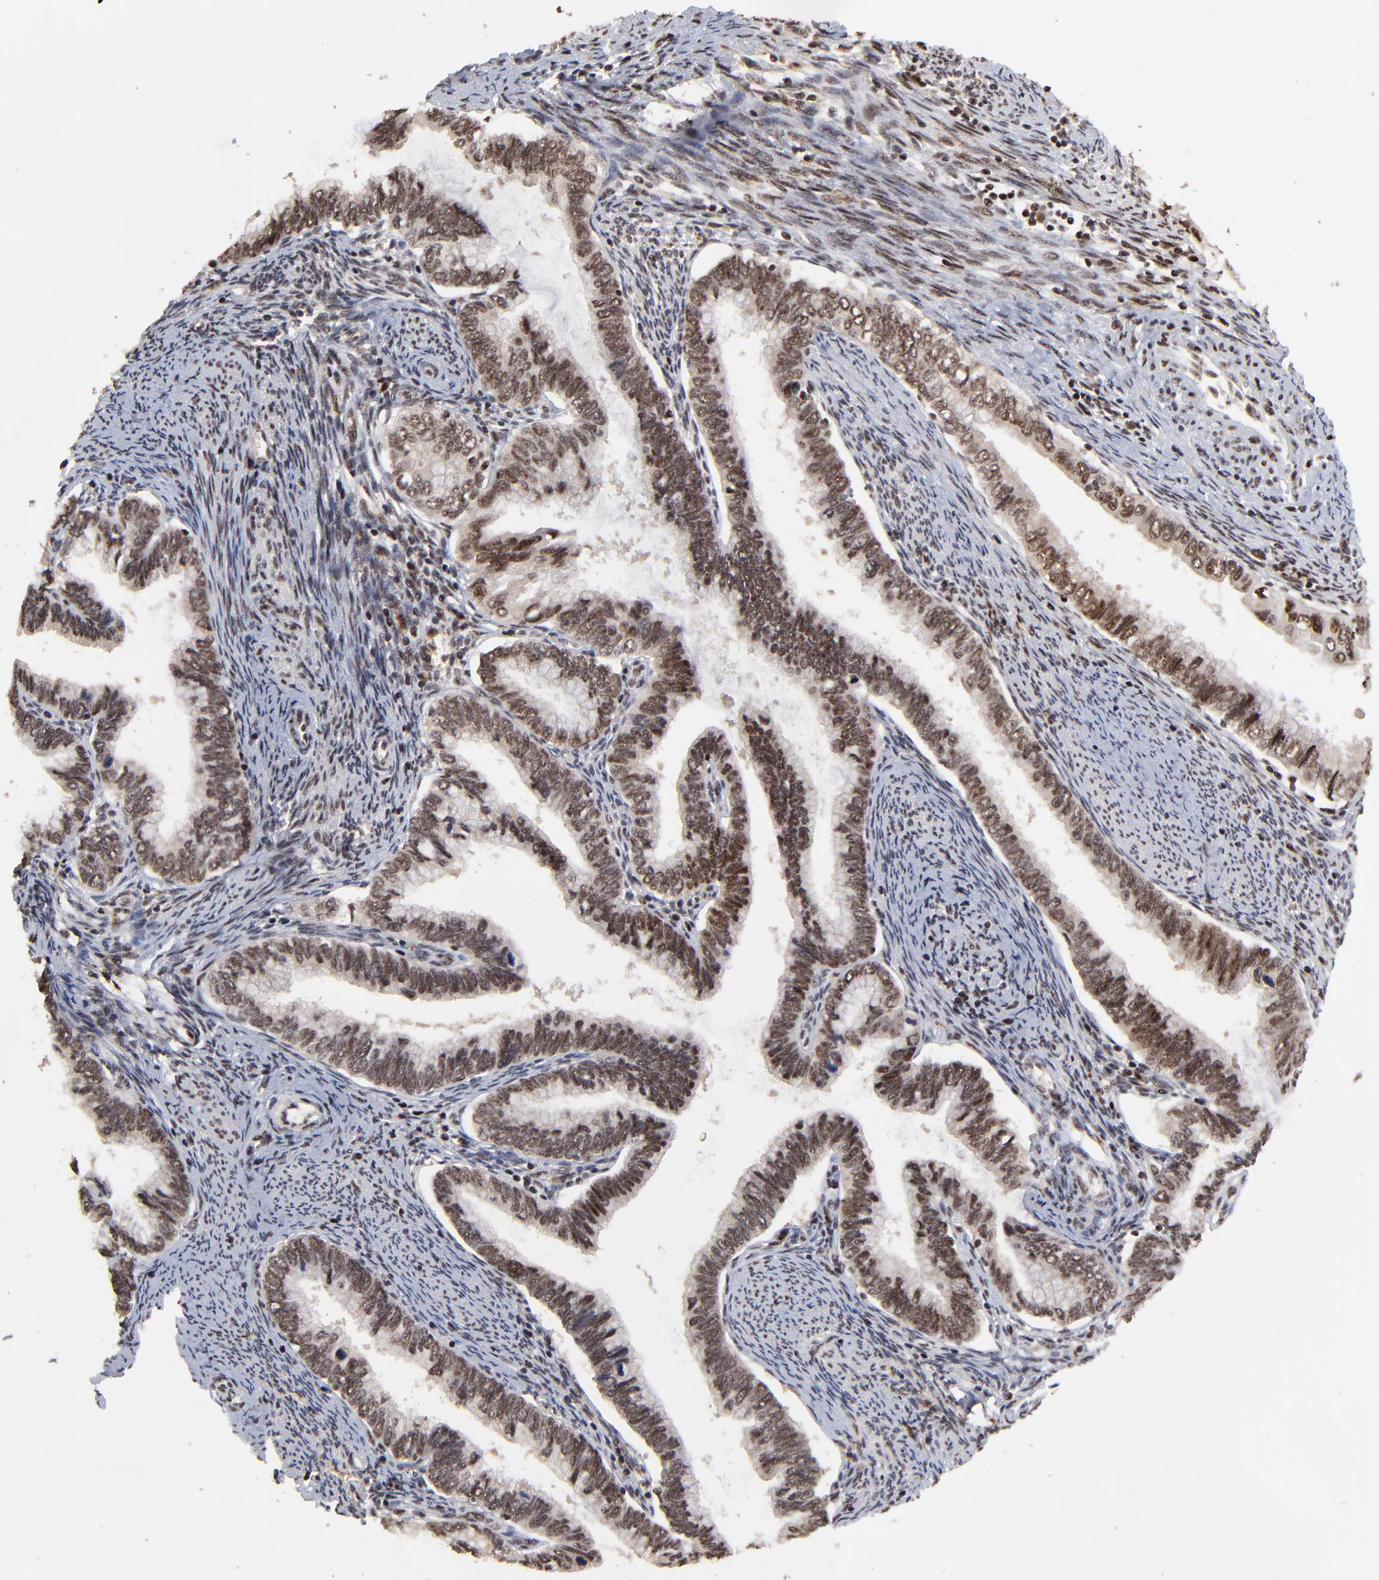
{"staining": {"intensity": "moderate", "quantity": ">75%", "location": "nuclear"}, "tissue": "cervical cancer", "cell_type": "Tumor cells", "image_type": "cancer", "snomed": [{"axis": "morphology", "description": "Adenocarcinoma, NOS"}, {"axis": "topography", "description": "Cervix"}], "caption": "Protein positivity by immunohistochemistry reveals moderate nuclear staining in about >75% of tumor cells in cervical cancer (adenocarcinoma). Nuclei are stained in blue.", "gene": "RBM22", "patient": {"sex": "female", "age": 49}}